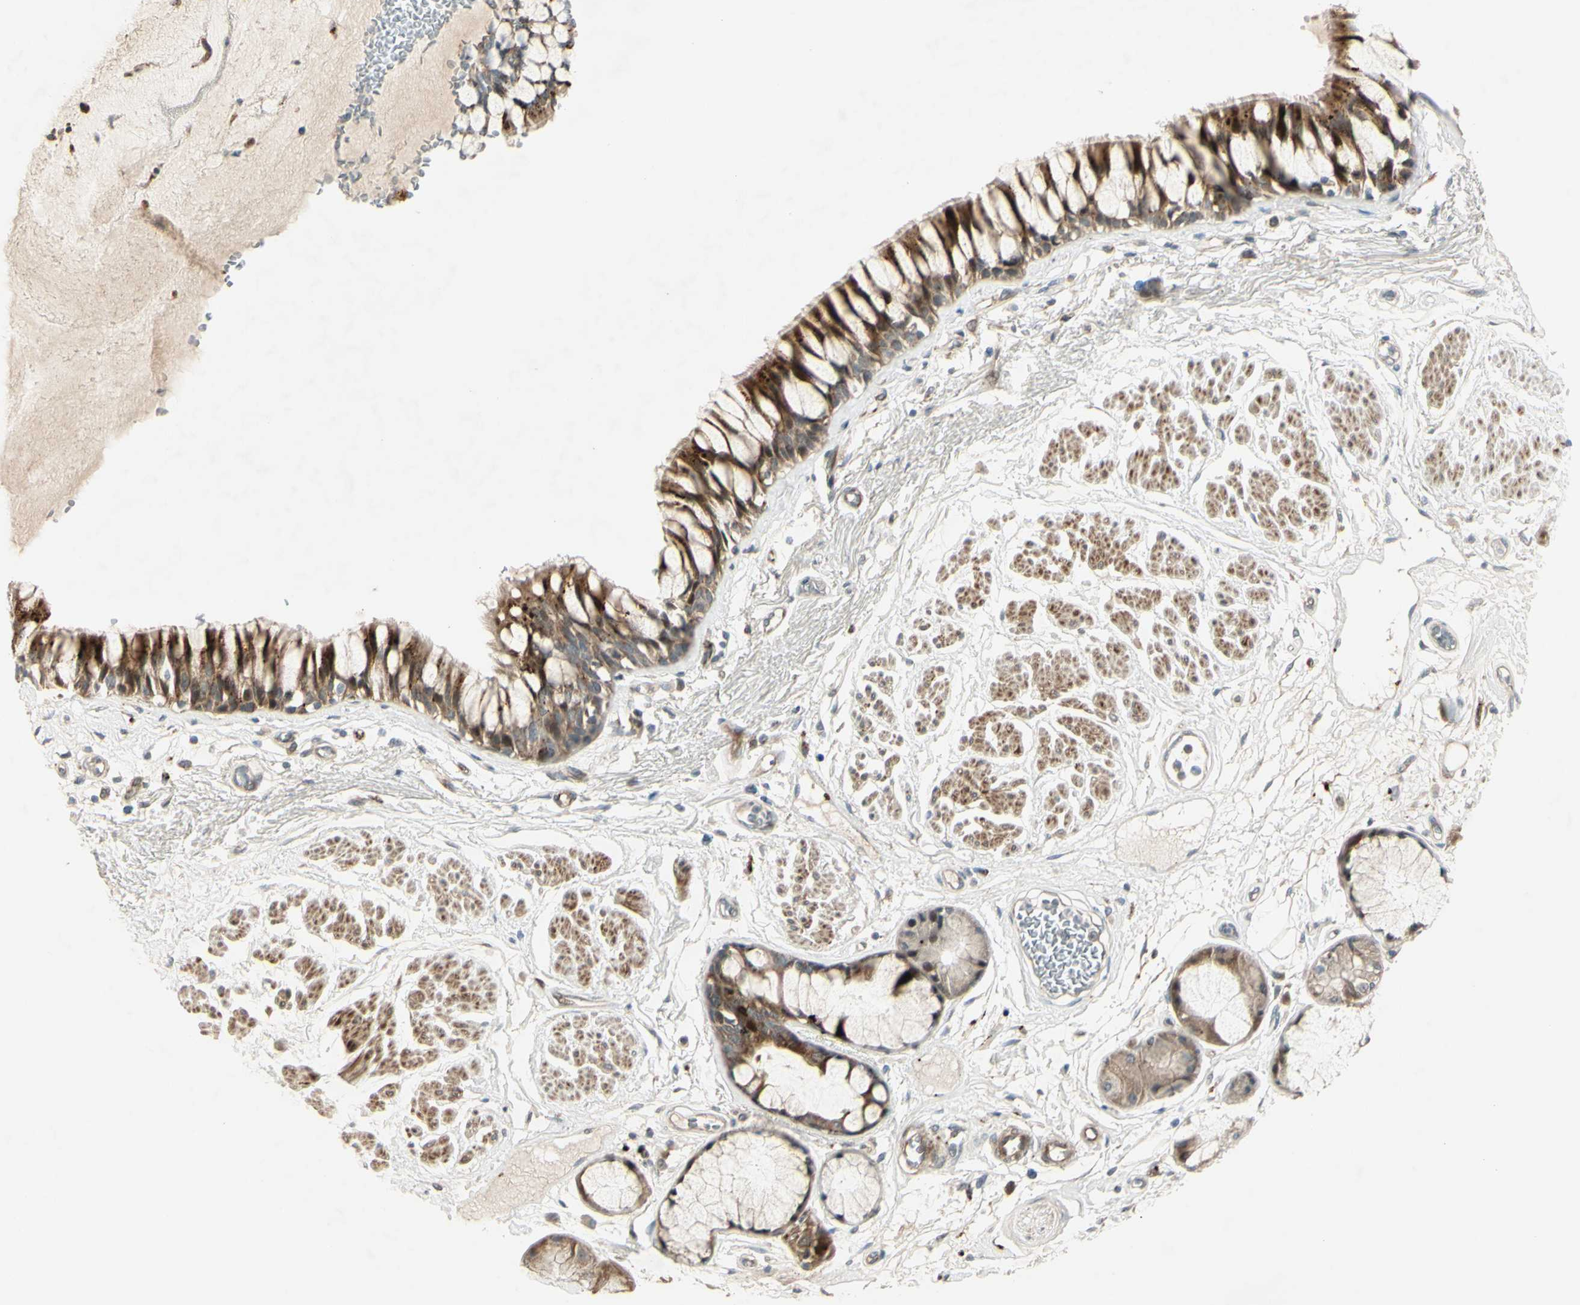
{"staining": {"intensity": "moderate", "quantity": ">75%", "location": "cytoplasmic/membranous"}, "tissue": "bronchus", "cell_type": "Respiratory epithelial cells", "image_type": "normal", "snomed": [{"axis": "morphology", "description": "Normal tissue, NOS"}, {"axis": "topography", "description": "Bronchus"}], "caption": "Protein expression by immunohistochemistry shows moderate cytoplasmic/membranous staining in about >75% of respiratory epithelial cells in normal bronchus.", "gene": "NDFIP1", "patient": {"sex": "male", "age": 66}}